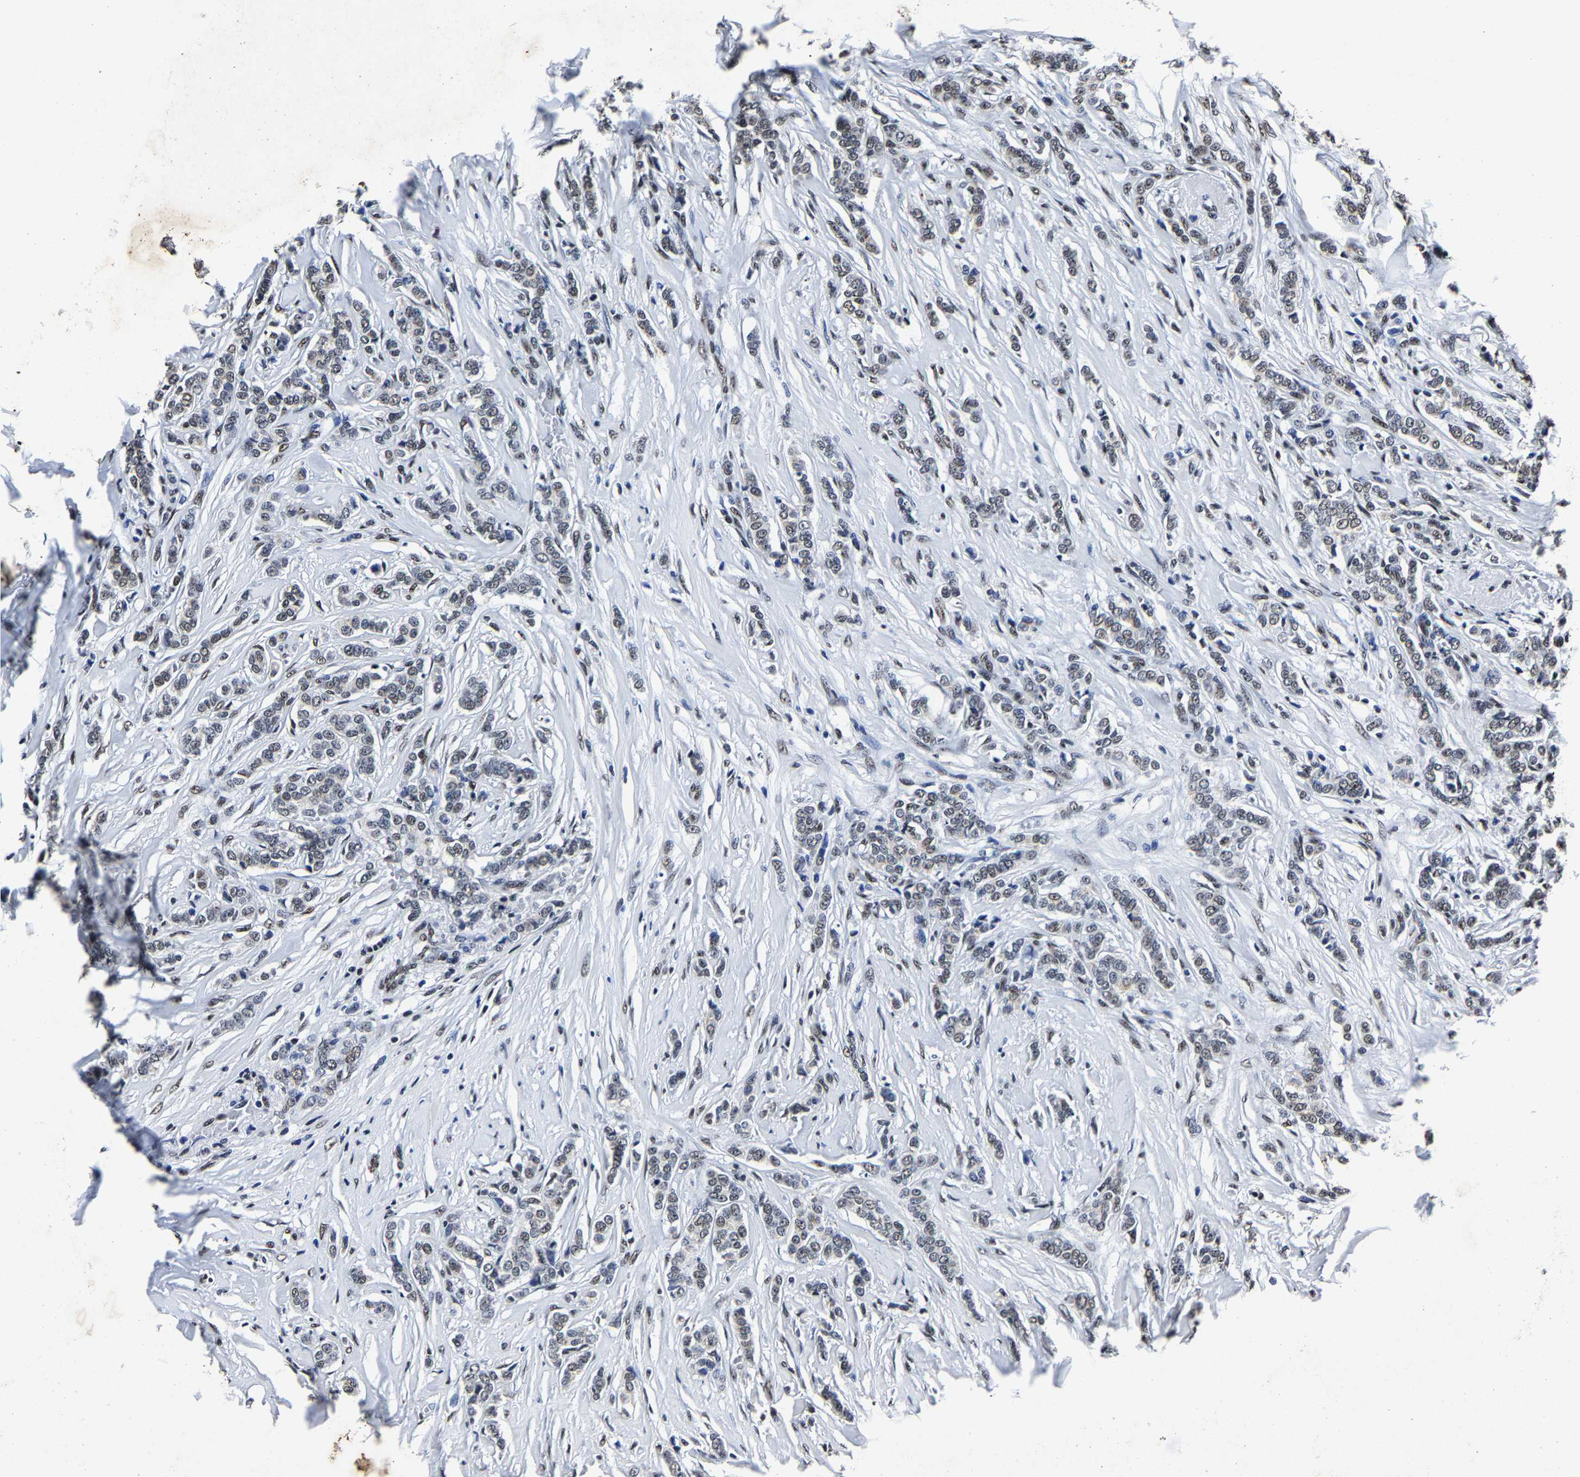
{"staining": {"intensity": "weak", "quantity": "25%-75%", "location": "nuclear"}, "tissue": "breast cancer", "cell_type": "Tumor cells", "image_type": "cancer", "snomed": [{"axis": "morphology", "description": "Lobular carcinoma"}, {"axis": "topography", "description": "Skin"}, {"axis": "topography", "description": "Breast"}], "caption": "Breast cancer (lobular carcinoma) was stained to show a protein in brown. There is low levels of weak nuclear positivity in approximately 25%-75% of tumor cells.", "gene": "RBM45", "patient": {"sex": "female", "age": 46}}